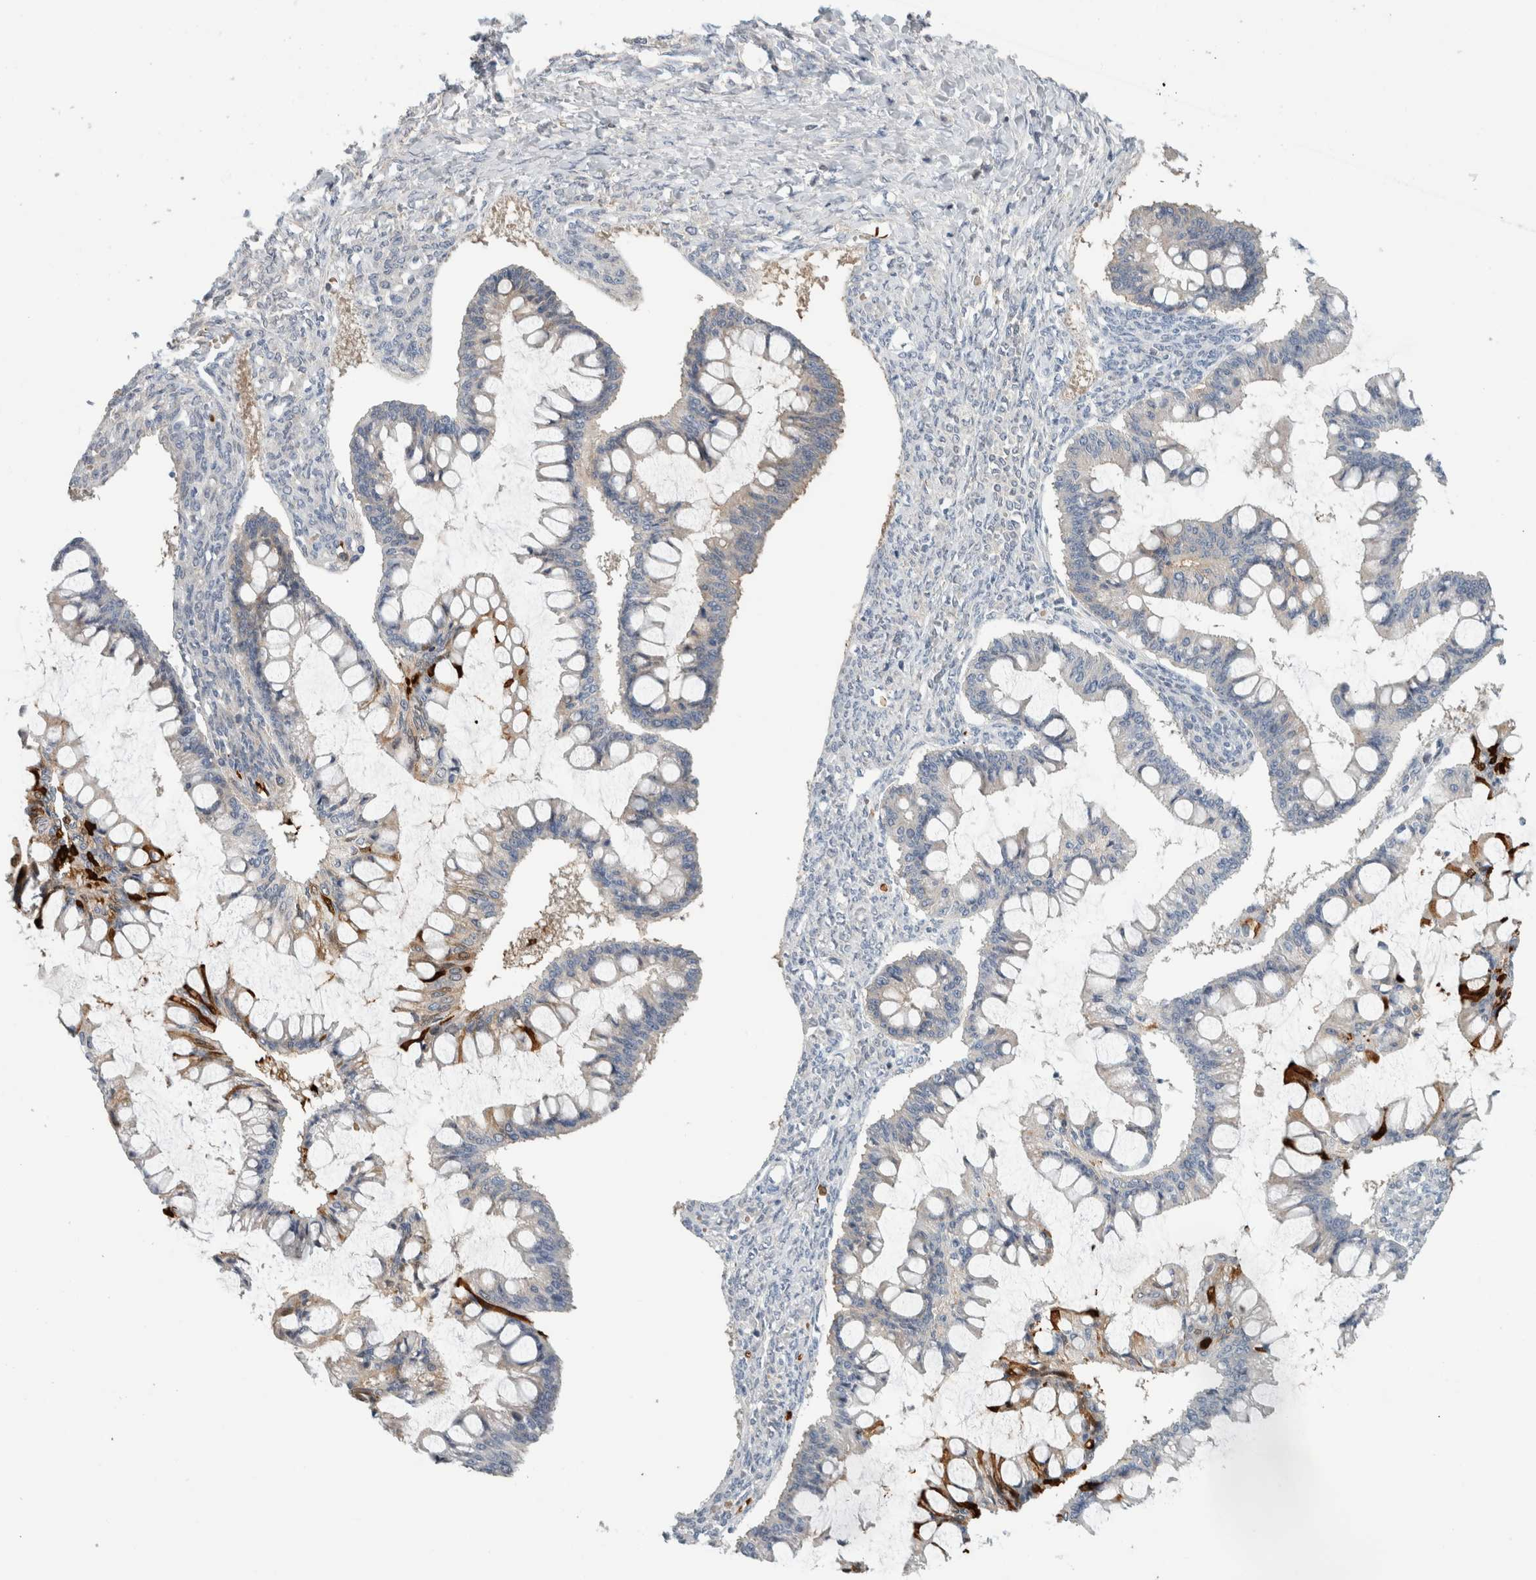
{"staining": {"intensity": "weak", "quantity": "<25%", "location": "cytoplasmic/membranous"}, "tissue": "ovarian cancer", "cell_type": "Tumor cells", "image_type": "cancer", "snomed": [{"axis": "morphology", "description": "Cystadenocarcinoma, mucinous, NOS"}, {"axis": "topography", "description": "Ovary"}], "caption": "There is no significant positivity in tumor cells of mucinous cystadenocarcinoma (ovarian).", "gene": "CA1", "patient": {"sex": "female", "age": 73}}